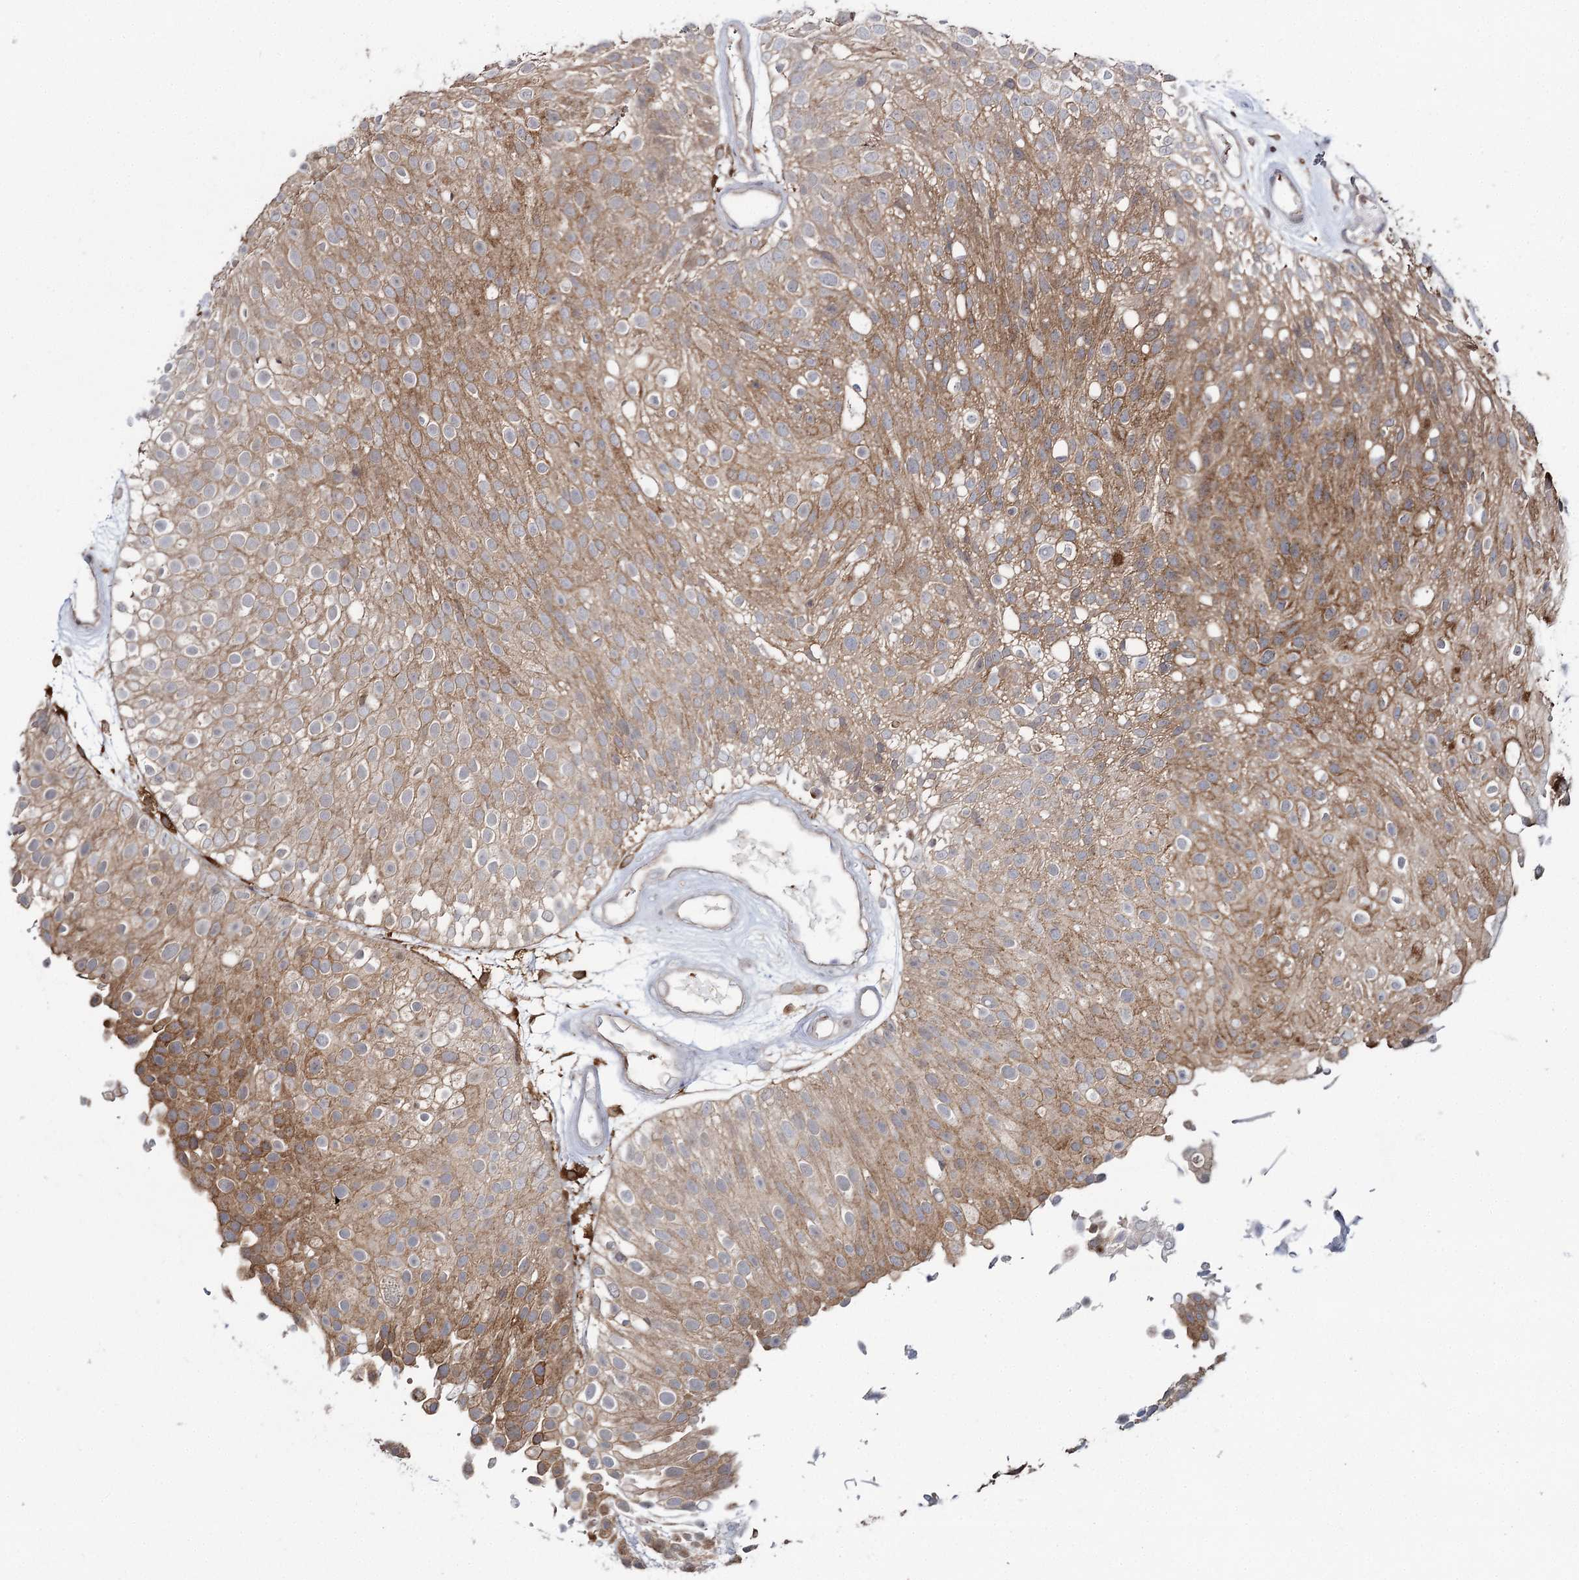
{"staining": {"intensity": "moderate", "quantity": ">75%", "location": "cytoplasmic/membranous"}, "tissue": "urothelial cancer", "cell_type": "Tumor cells", "image_type": "cancer", "snomed": [{"axis": "morphology", "description": "Urothelial carcinoma, Low grade"}, {"axis": "topography", "description": "Urinary bladder"}], "caption": "Urothelial cancer stained for a protein shows moderate cytoplasmic/membranous positivity in tumor cells. (IHC, brightfield microscopy, high magnification).", "gene": "WDR44", "patient": {"sex": "male", "age": 78}}